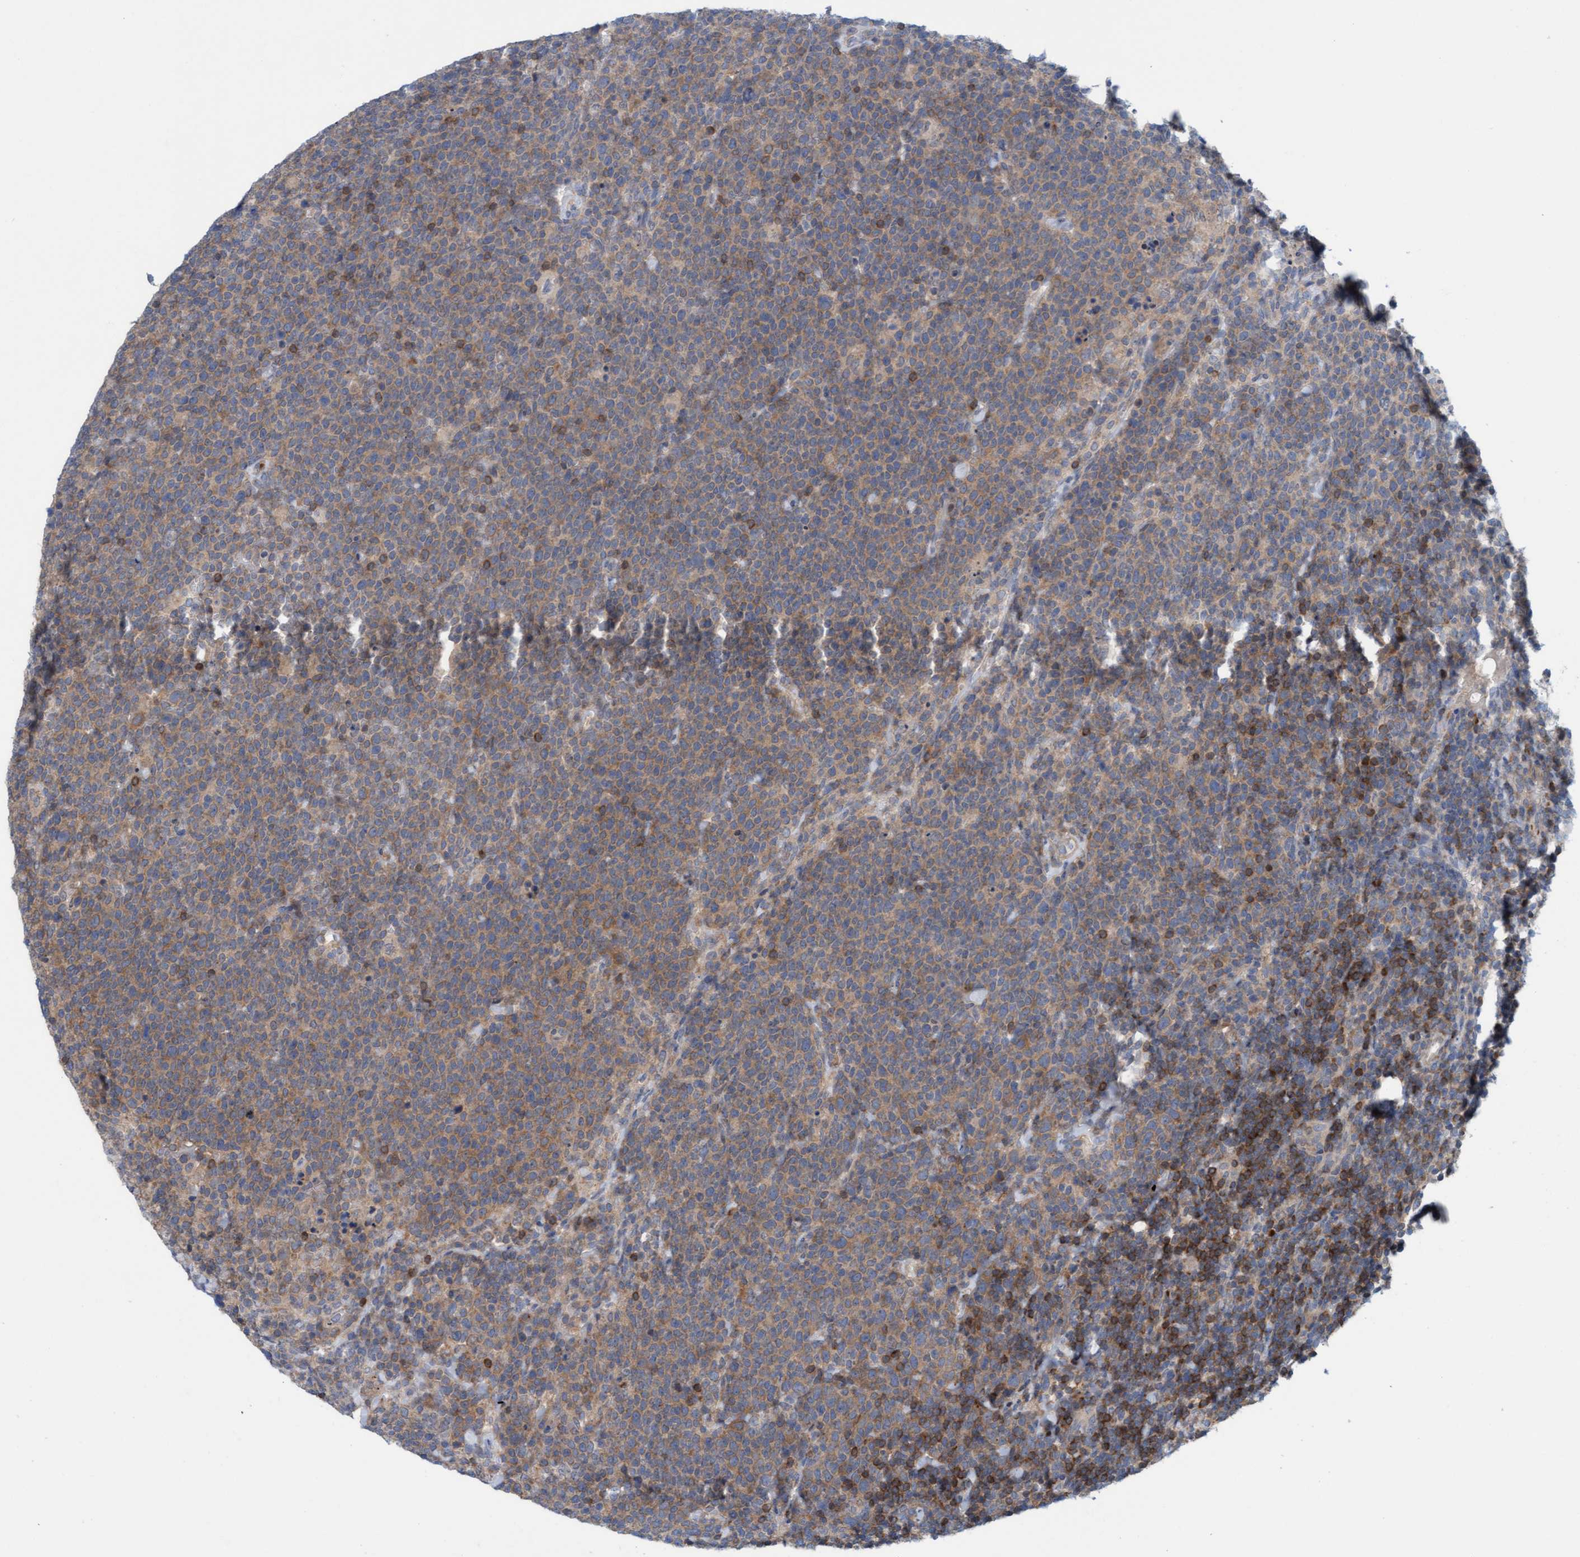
{"staining": {"intensity": "moderate", "quantity": ">75%", "location": "cytoplasmic/membranous"}, "tissue": "lymphoma", "cell_type": "Tumor cells", "image_type": "cancer", "snomed": [{"axis": "morphology", "description": "Malignant lymphoma, non-Hodgkin's type, High grade"}, {"axis": "topography", "description": "Lymph node"}], "caption": "DAB (3,3'-diaminobenzidine) immunohistochemical staining of high-grade malignant lymphoma, non-Hodgkin's type demonstrates moderate cytoplasmic/membranous protein positivity in about >75% of tumor cells.", "gene": "KLHL25", "patient": {"sex": "male", "age": 61}}